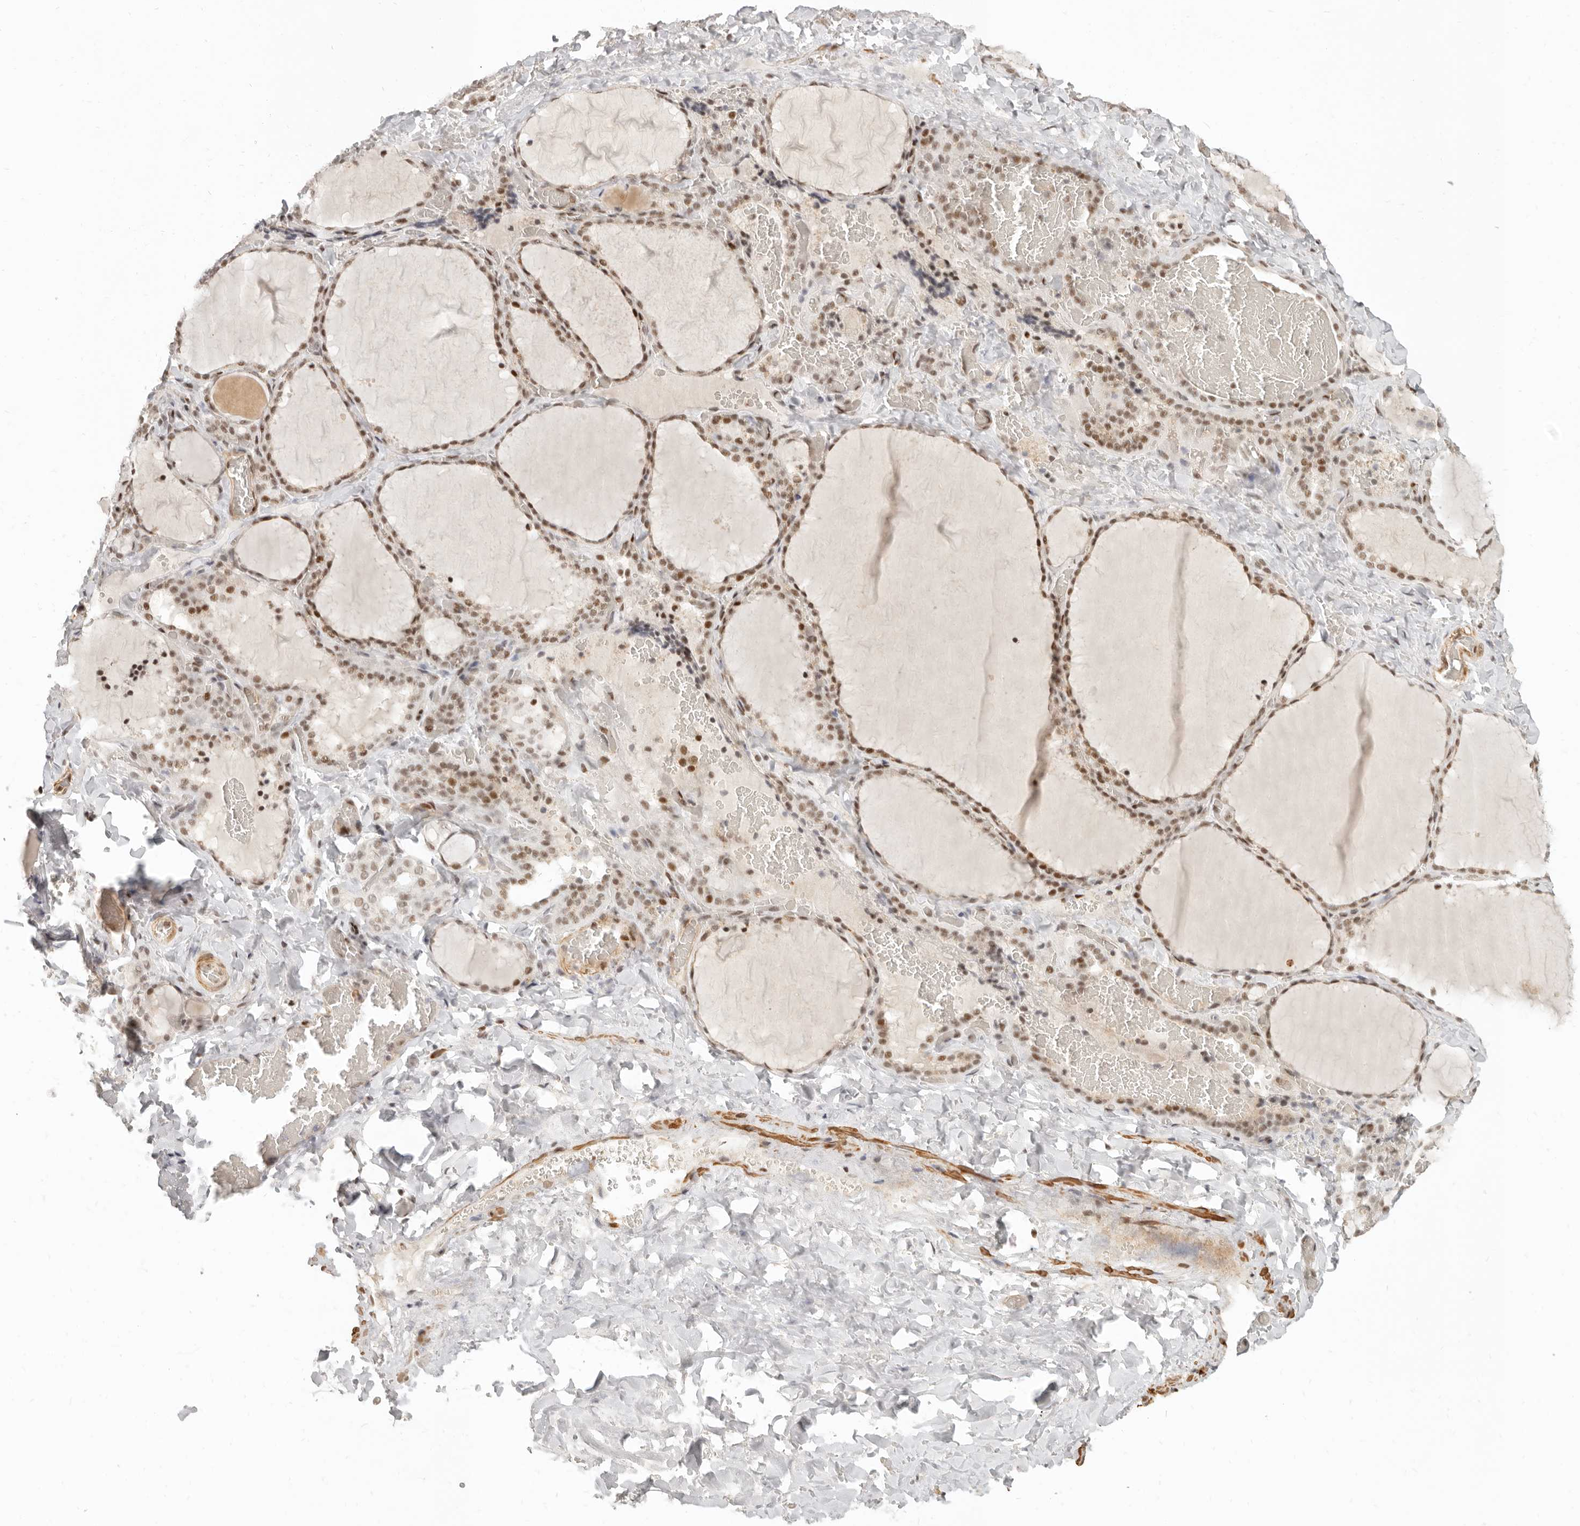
{"staining": {"intensity": "moderate", "quantity": ">75%", "location": "nuclear"}, "tissue": "thyroid gland", "cell_type": "Glandular cells", "image_type": "normal", "snomed": [{"axis": "morphology", "description": "Normal tissue, NOS"}, {"axis": "topography", "description": "Thyroid gland"}], "caption": "Immunohistochemistry (IHC) image of normal thyroid gland: human thyroid gland stained using IHC shows medium levels of moderate protein expression localized specifically in the nuclear of glandular cells, appearing as a nuclear brown color.", "gene": "GABPA", "patient": {"sex": "female", "age": 22}}